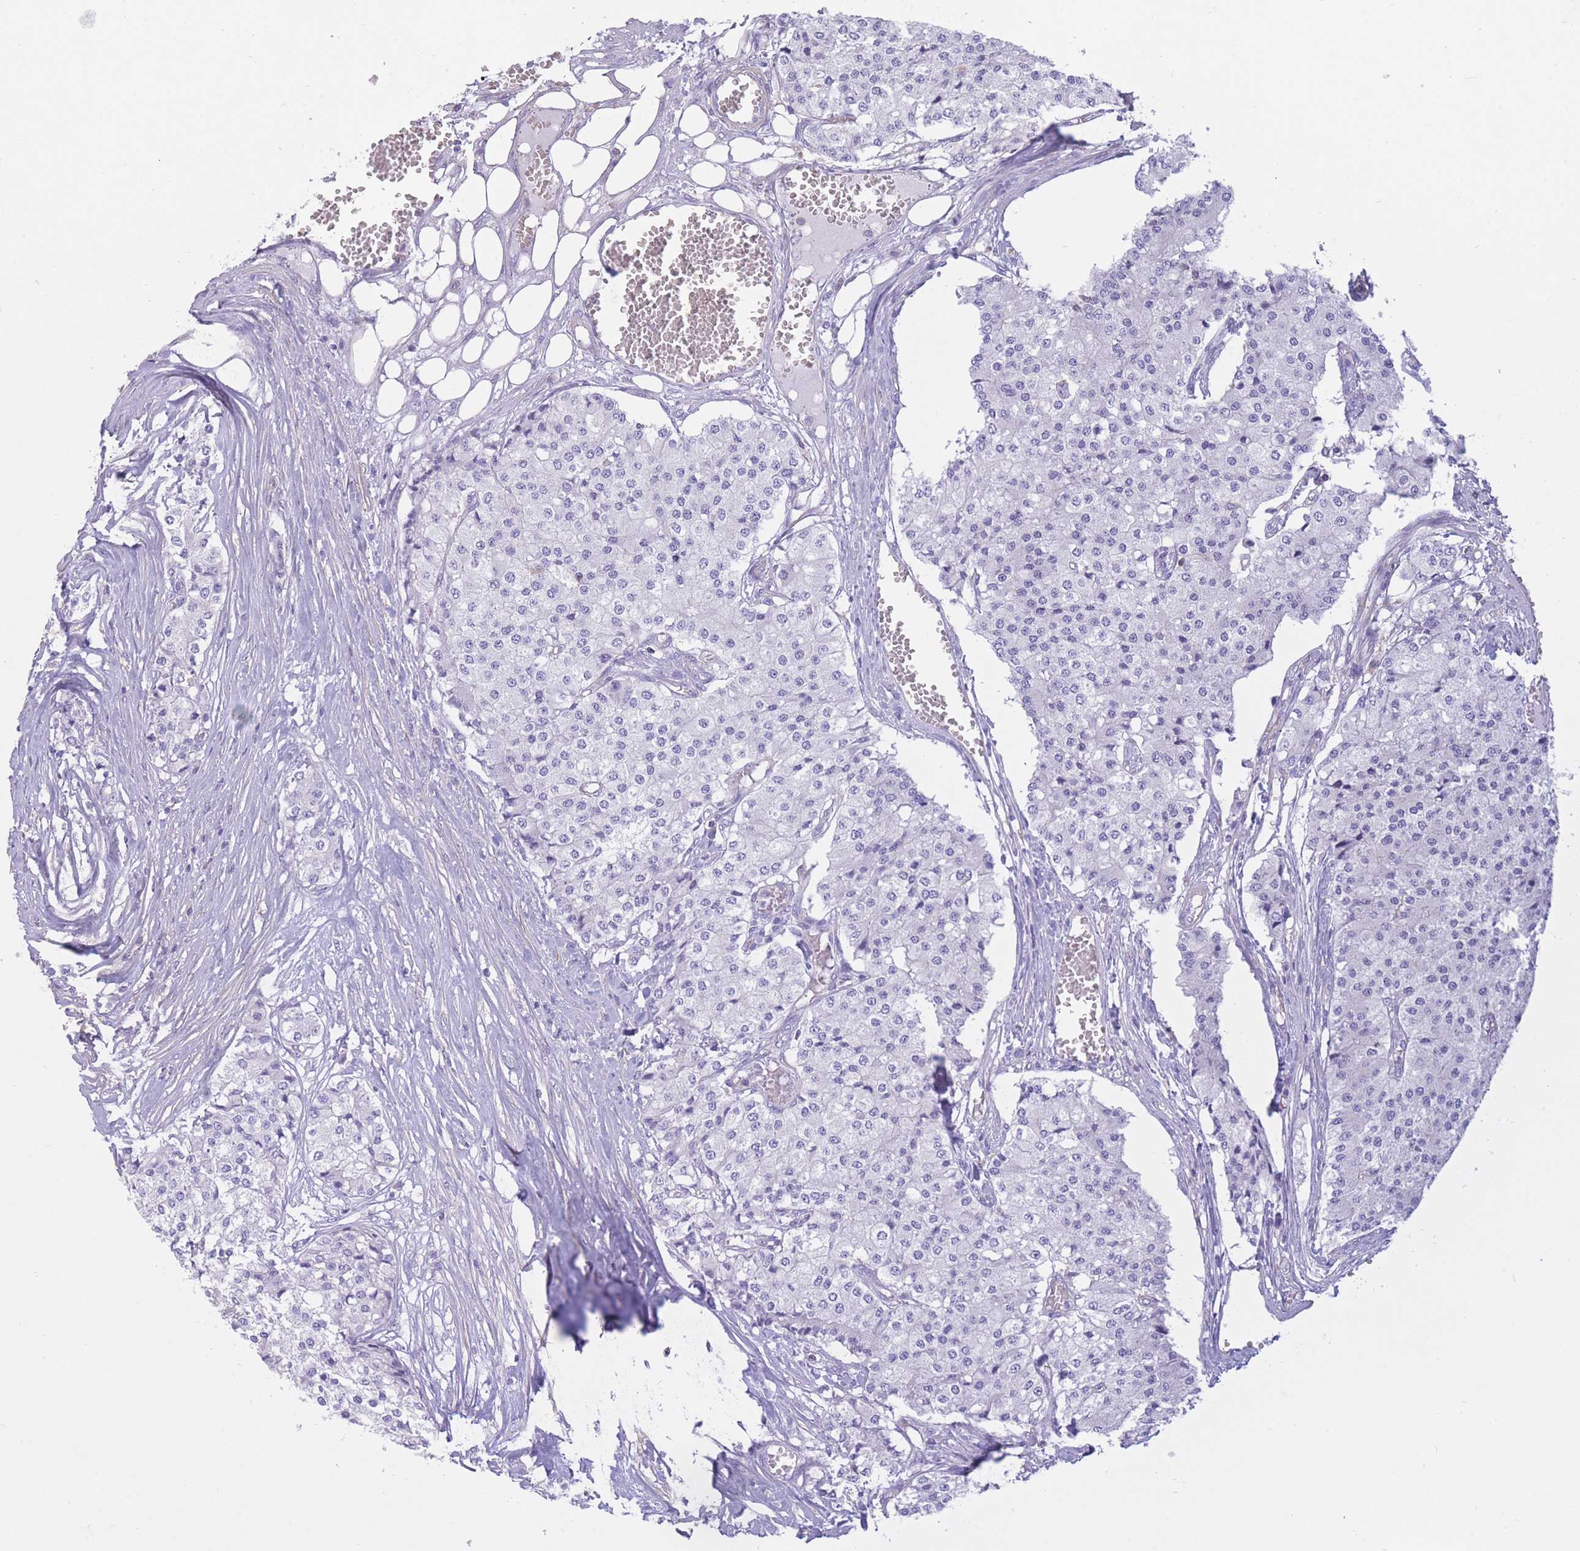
{"staining": {"intensity": "negative", "quantity": "none", "location": "none"}, "tissue": "carcinoid", "cell_type": "Tumor cells", "image_type": "cancer", "snomed": [{"axis": "morphology", "description": "Carcinoid, malignant, NOS"}, {"axis": "topography", "description": "Colon"}], "caption": "DAB immunohistochemical staining of carcinoid displays no significant positivity in tumor cells.", "gene": "PDHA1", "patient": {"sex": "female", "age": 52}}